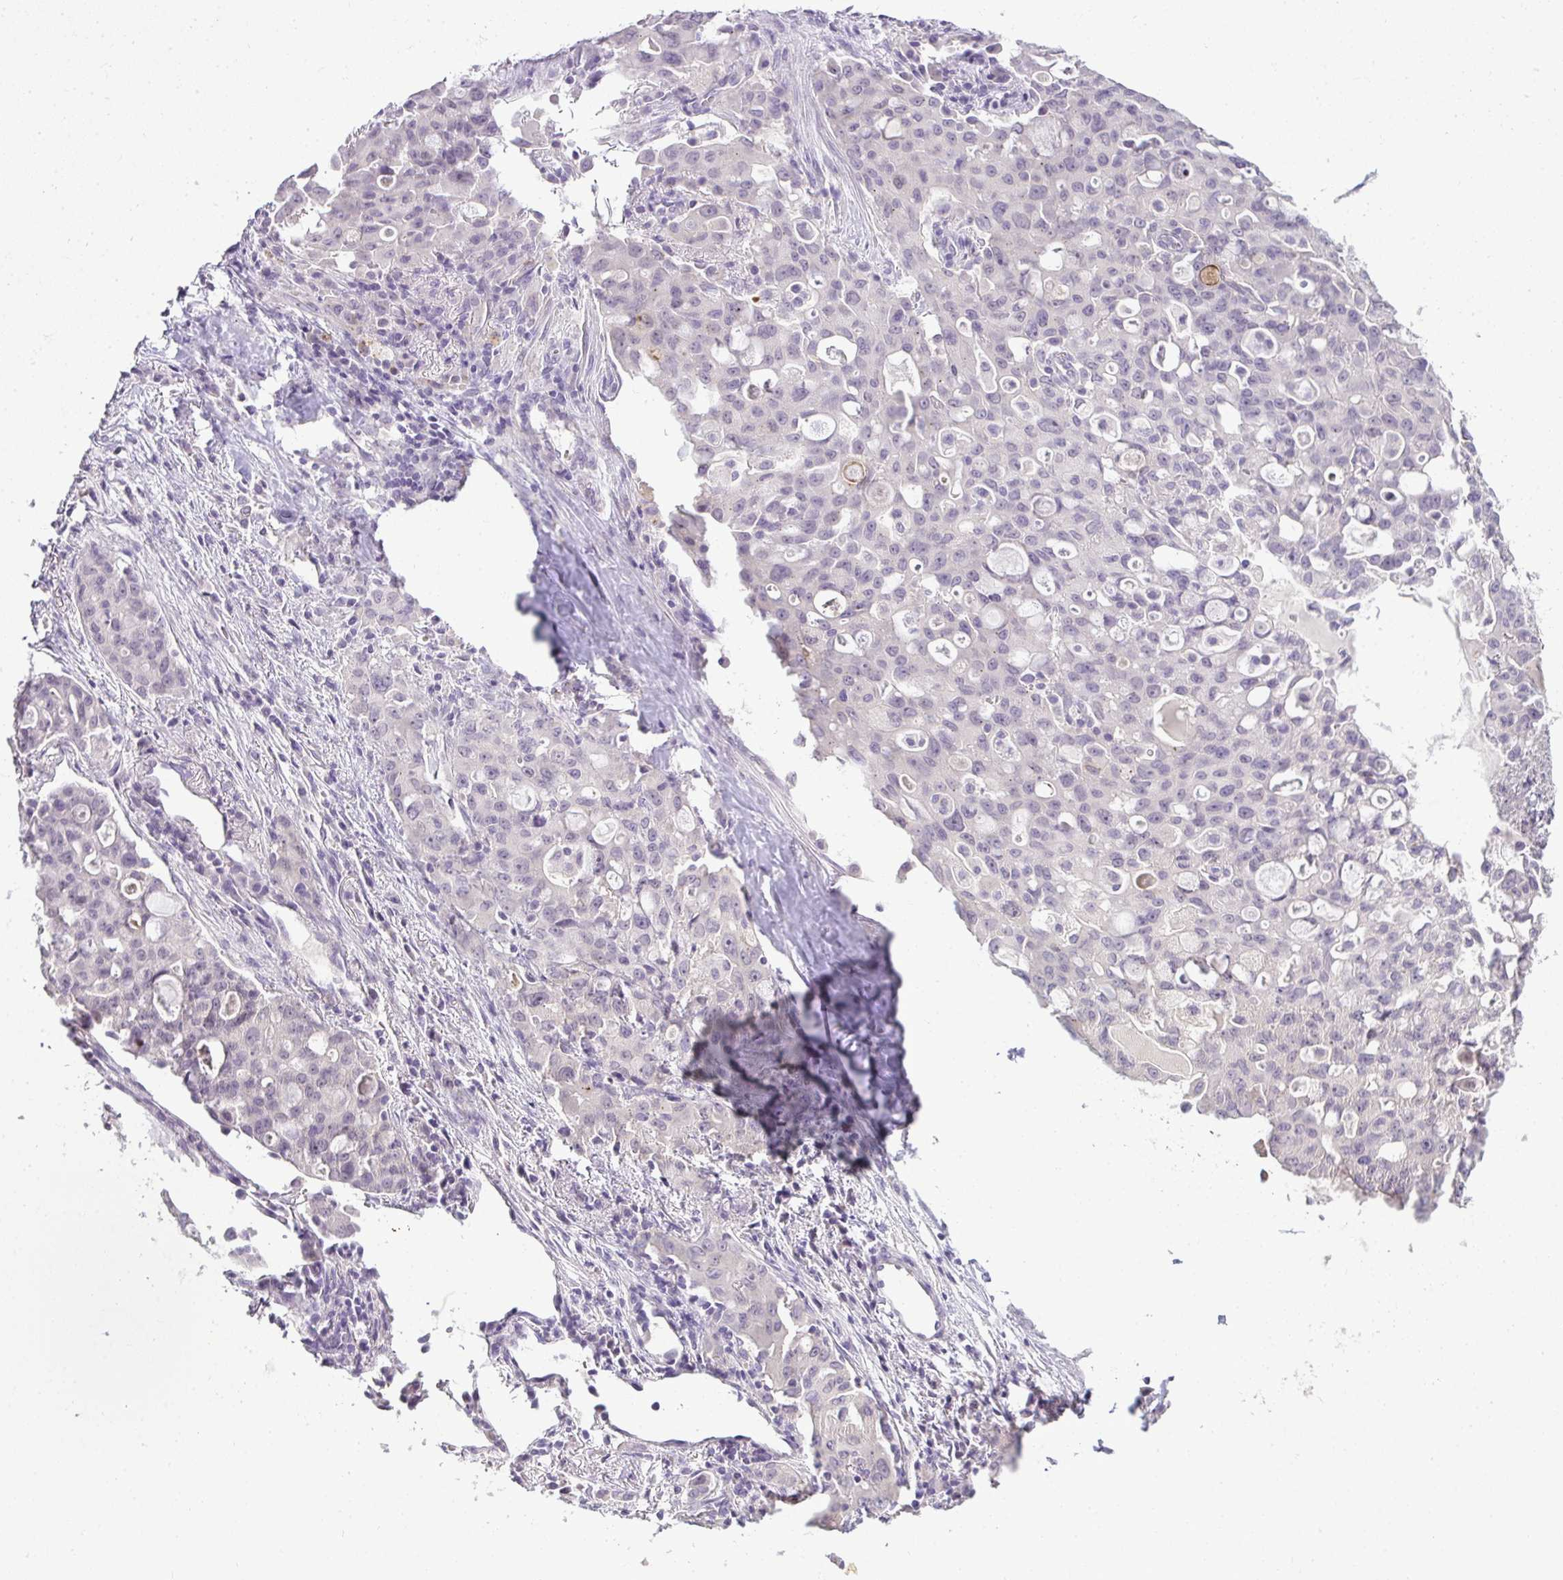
{"staining": {"intensity": "negative", "quantity": "none", "location": "none"}, "tissue": "lung cancer", "cell_type": "Tumor cells", "image_type": "cancer", "snomed": [{"axis": "morphology", "description": "Adenocarcinoma, NOS"}, {"axis": "topography", "description": "Lung"}], "caption": "Adenocarcinoma (lung) was stained to show a protein in brown. There is no significant positivity in tumor cells.", "gene": "CMPK1", "patient": {"sex": "female", "age": 44}}